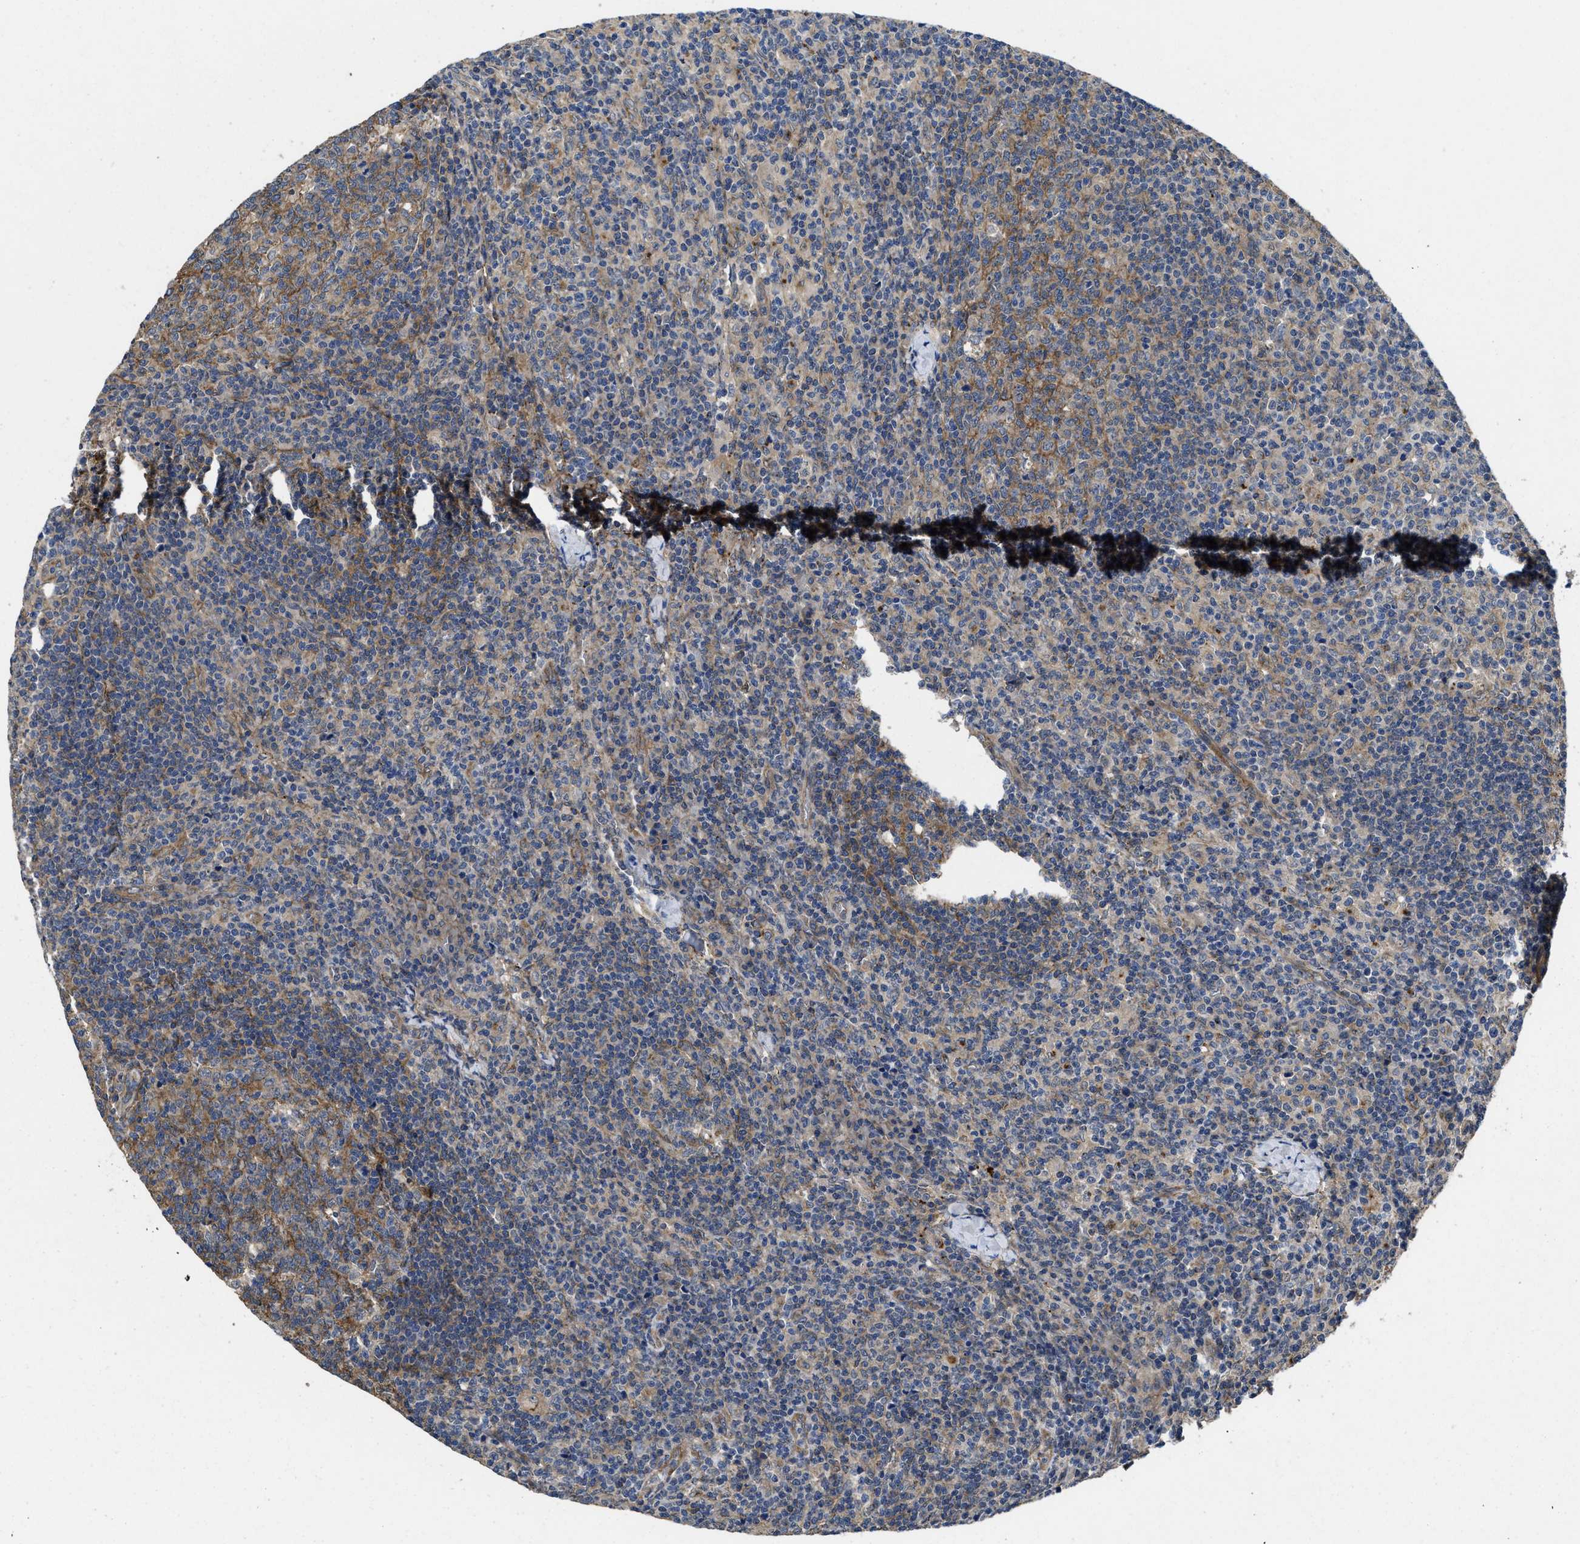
{"staining": {"intensity": "moderate", "quantity": "25%-75%", "location": "cytoplasmic/membranous"}, "tissue": "lymph node", "cell_type": "Germinal center cells", "image_type": "normal", "snomed": [{"axis": "morphology", "description": "Normal tissue, NOS"}, {"axis": "morphology", "description": "Inflammation, NOS"}, {"axis": "topography", "description": "Lymph node"}], "caption": "Protein staining by immunohistochemistry demonstrates moderate cytoplasmic/membranous staining in about 25%-75% of germinal center cells in normal lymph node.", "gene": "PKD2", "patient": {"sex": "male", "age": 55}}